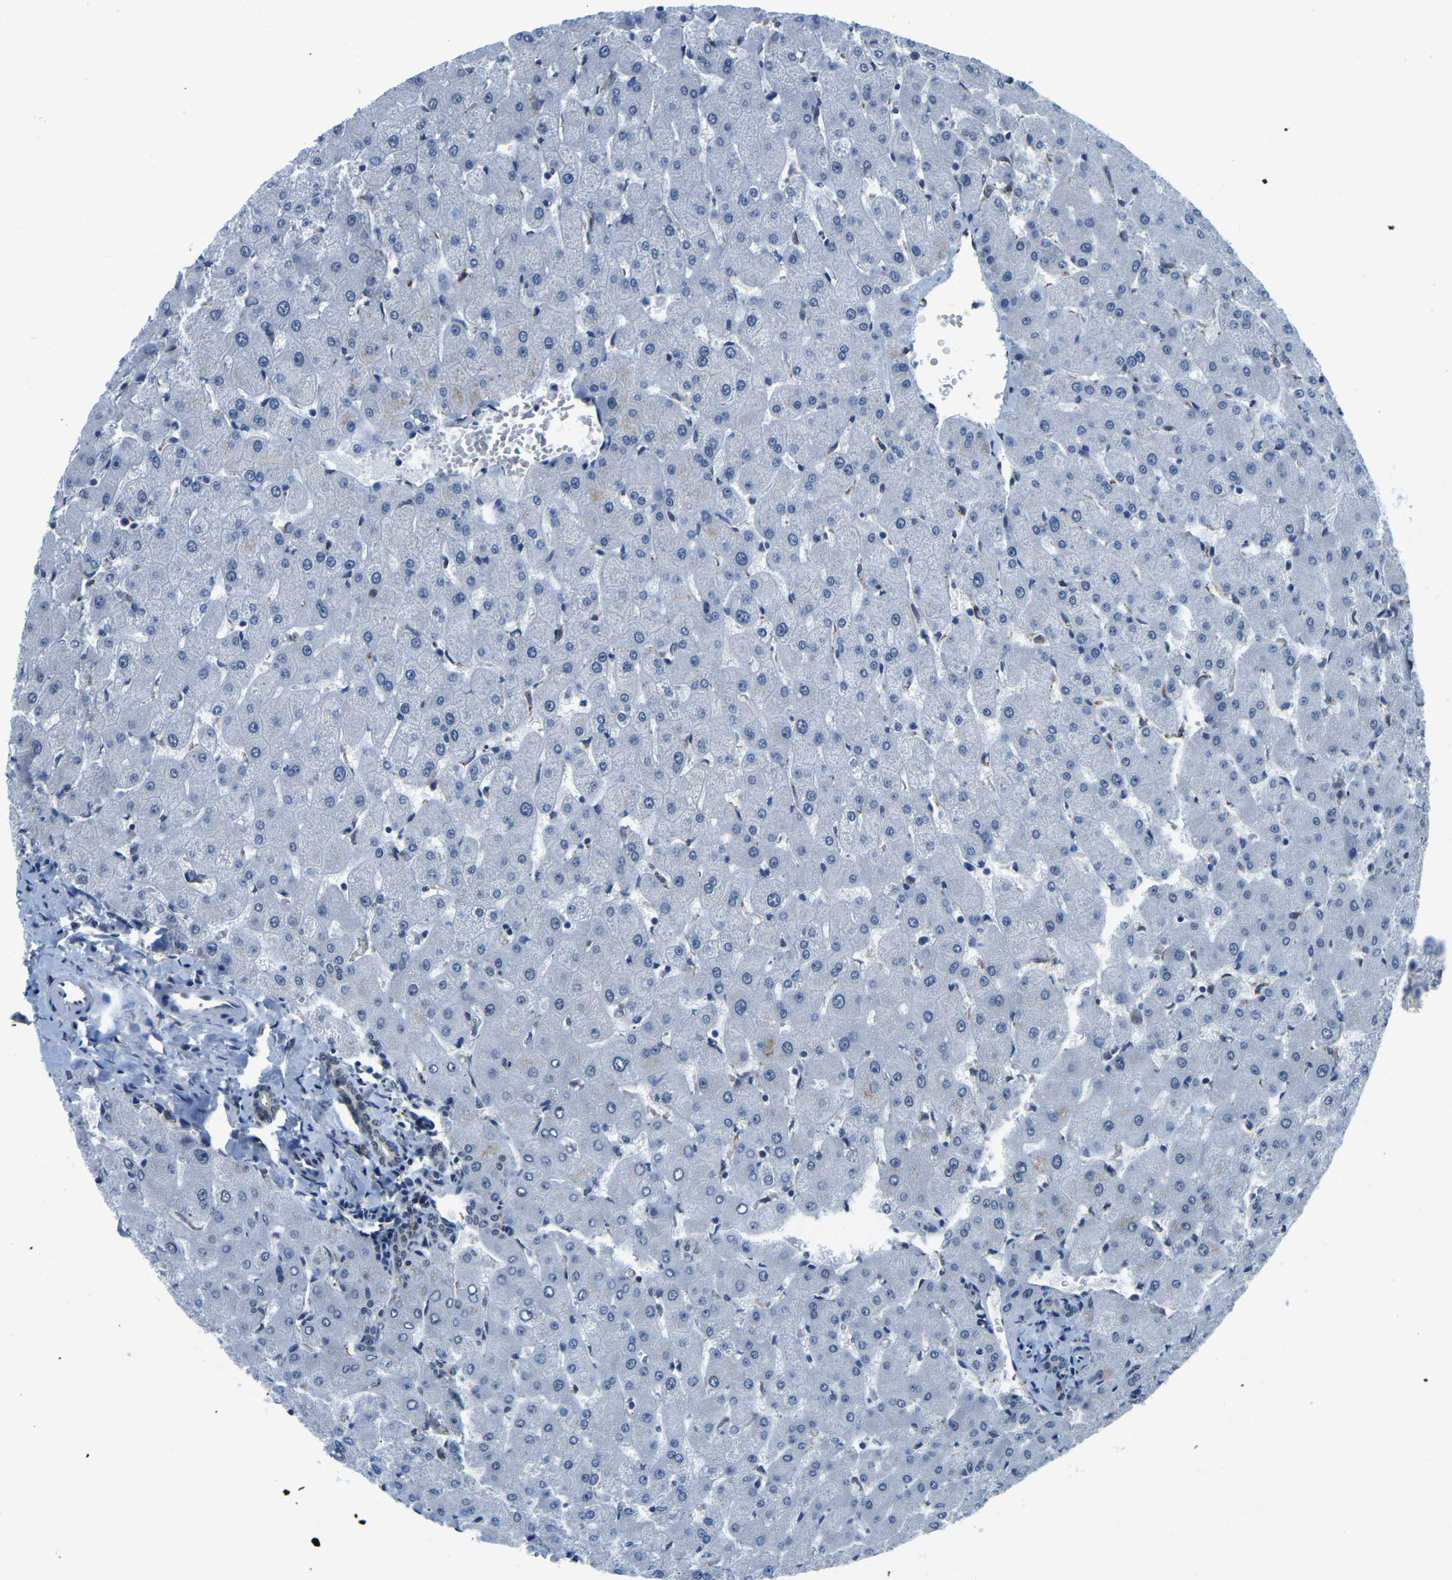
{"staining": {"intensity": "negative", "quantity": "none", "location": "none"}, "tissue": "liver", "cell_type": "Cholangiocytes", "image_type": "normal", "snomed": [{"axis": "morphology", "description": "Normal tissue, NOS"}, {"axis": "topography", "description": "Liver"}], "caption": "DAB immunohistochemical staining of benign liver exhibits no significant expression in cholangiocytes.", "gene": "BNIP3L", "patient": {"sex": "female", "age": 63}}